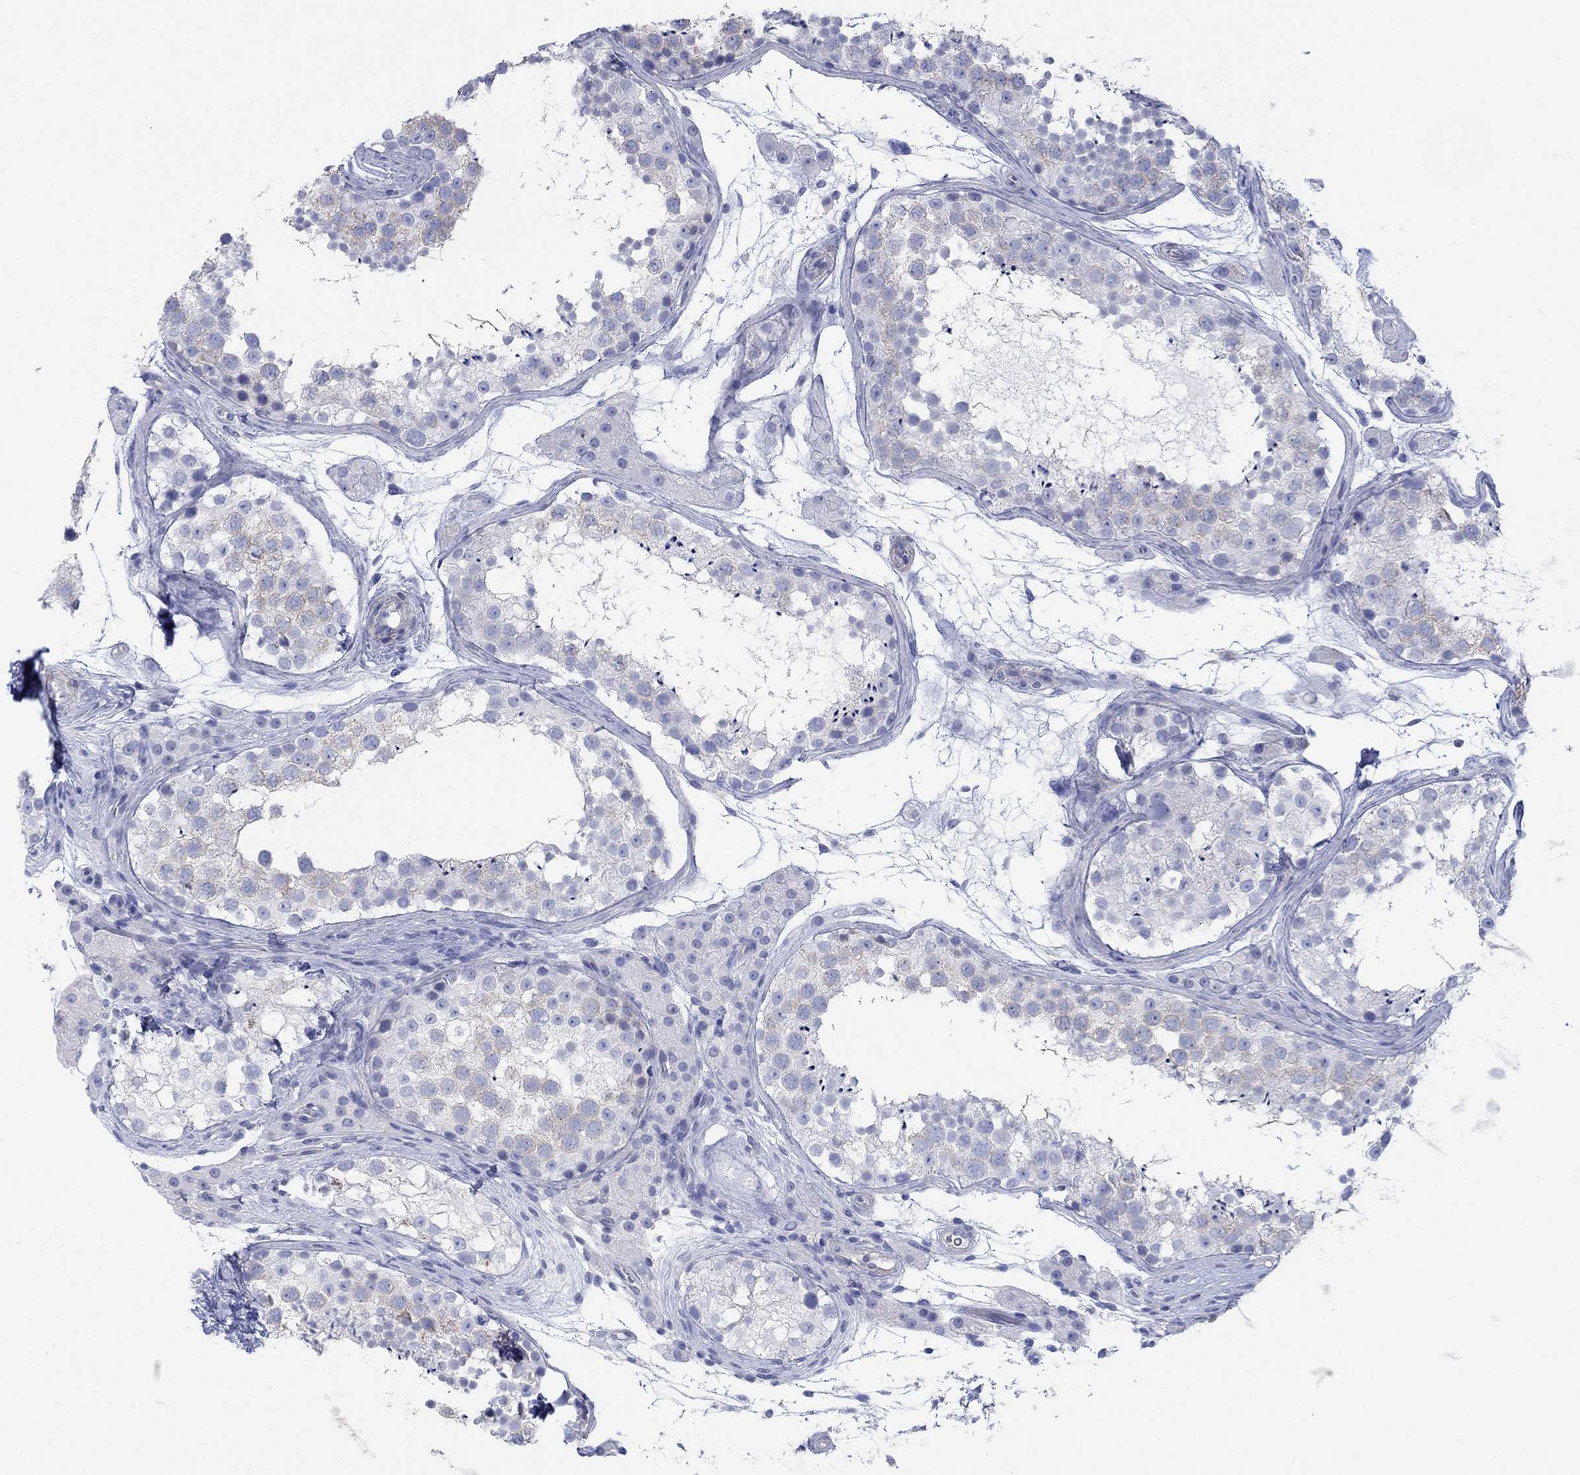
{"staining": {"intensity": "weak", "quantity": "<25%", "location": "cytoplasmic/membranous"}, "tissue": "testis", "cell_type": "Cells in seminiferous ducts", "image_type": "normal", "snomed": [{"axis": "morphology", "description": "Normal tissue, NOS"}, {"axis": "topography", "description": "Testis"}], "caption": "Photomicrograph shows no significant protein positivity in cells in seminiferous ducts of benign testis. The staining was performed using DAB (3,3'-diaminobenzidine) to visualize the protein expression in brown, while the nuclei were stained in blue with hematoxylin (Magnification: 20x).", "gene": "PPIL6", "patient": {"sex": "male", "age": 41}}